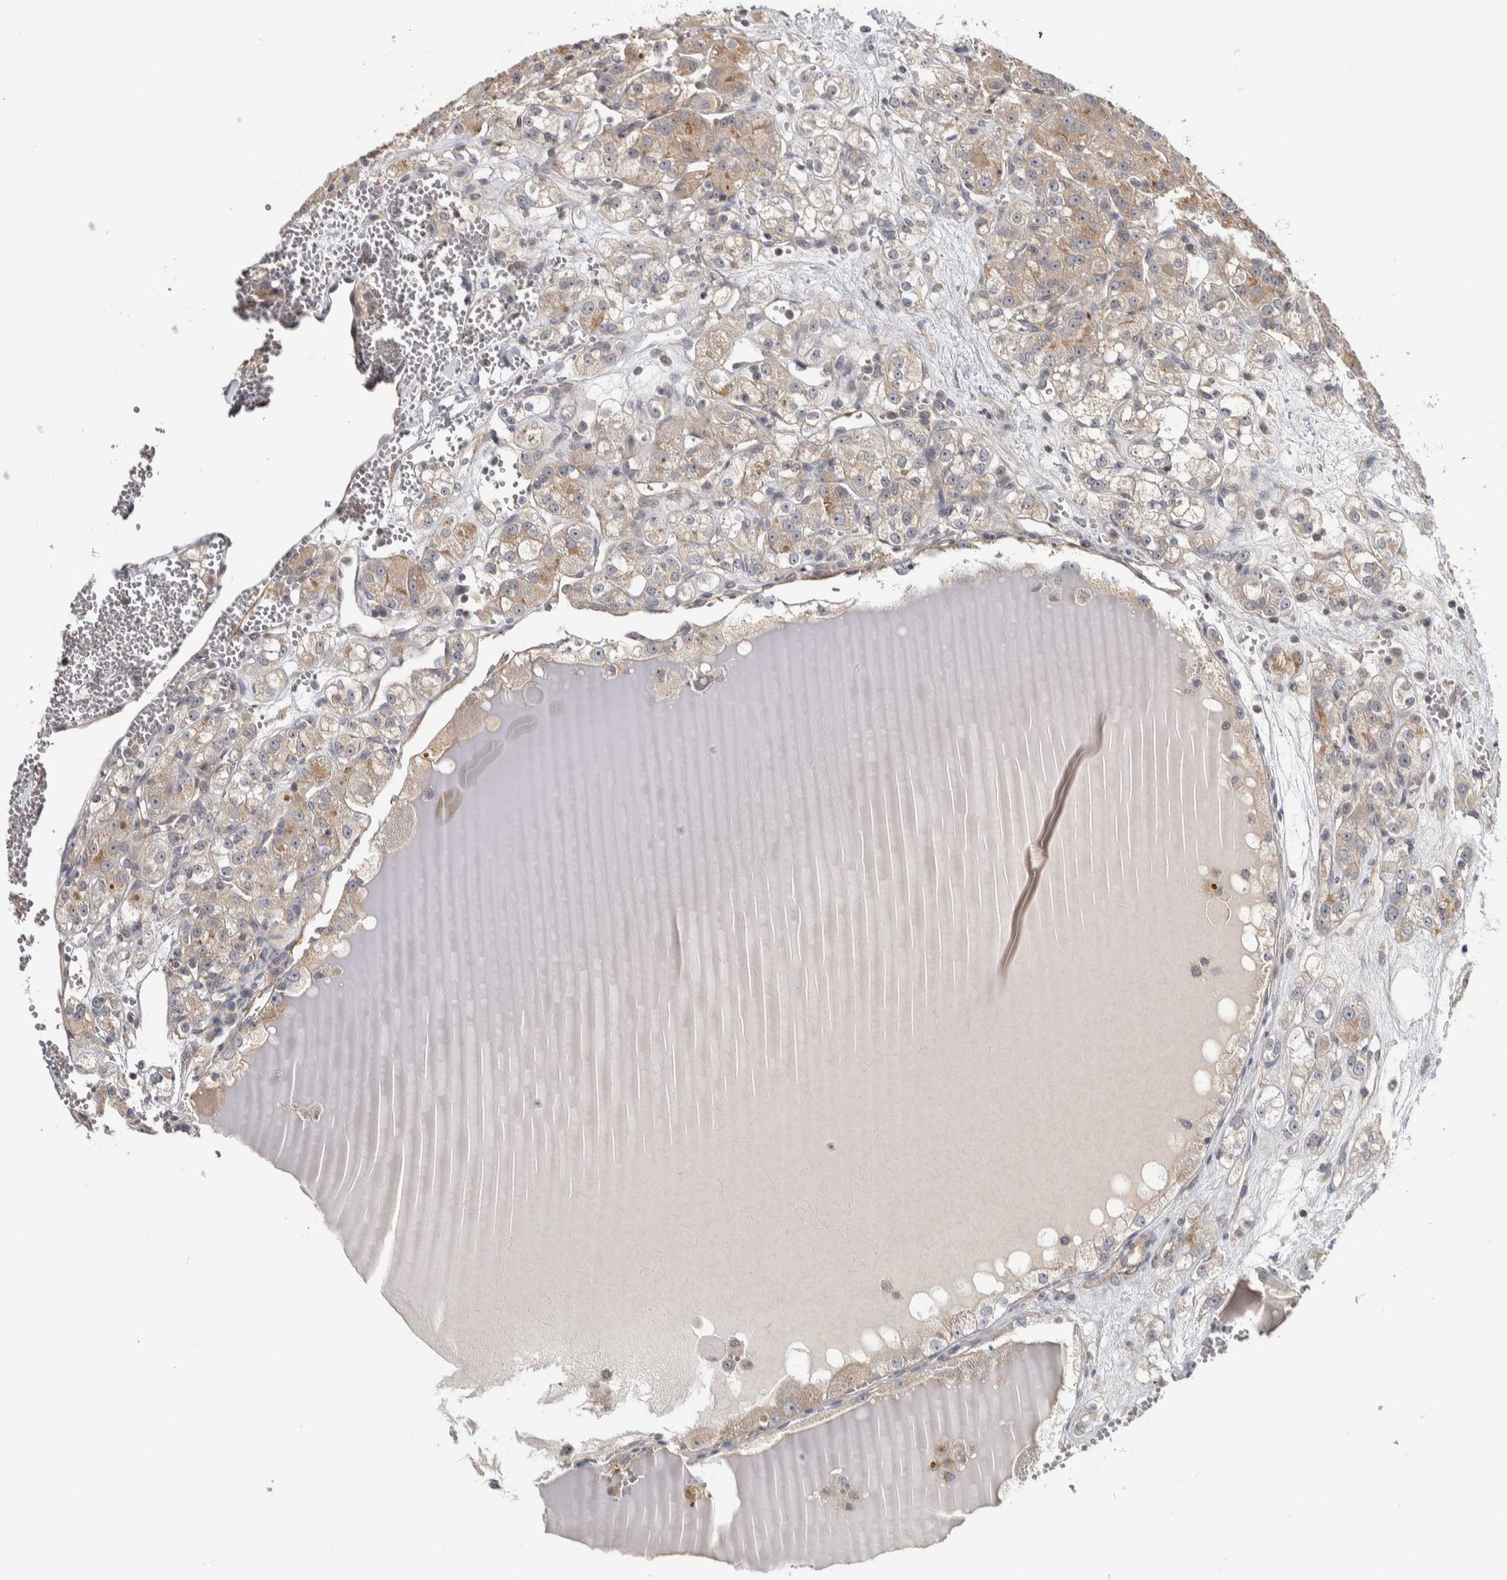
{"staining": {"intensity": "moderate", "quantity": "25%-75%", "location": "cytoplasmic/membranous"}, "tissue": "renal cancer", "cell_type": "Tumor cells", "image_type": "cancer", "snomed": [{"axis": "morphology", "description": "Normal tissue, NOS"}, {"axis": "morphology", "description": "Adenocarcinoma, NOS"}, {"axis": "topography", "description": "Kidney"}], "caption": "Immunohistochemistry (IHC) staining of renal cancer (adenocarcinoma), which demonstrates medium levels of moderate cytoplasmic/membranous expression in approximately 25%-75% of tumor cells indicating moderate cytoplasmic/membranous protein staining. The staining was performed using DAB (3,3'-diaminobenzidine) (brown) for protein detection and nuclei were counterstained in hematoxylin (blue).", "gene": "CHMP4C", "patient": {"sex": "male", "age": 61}}